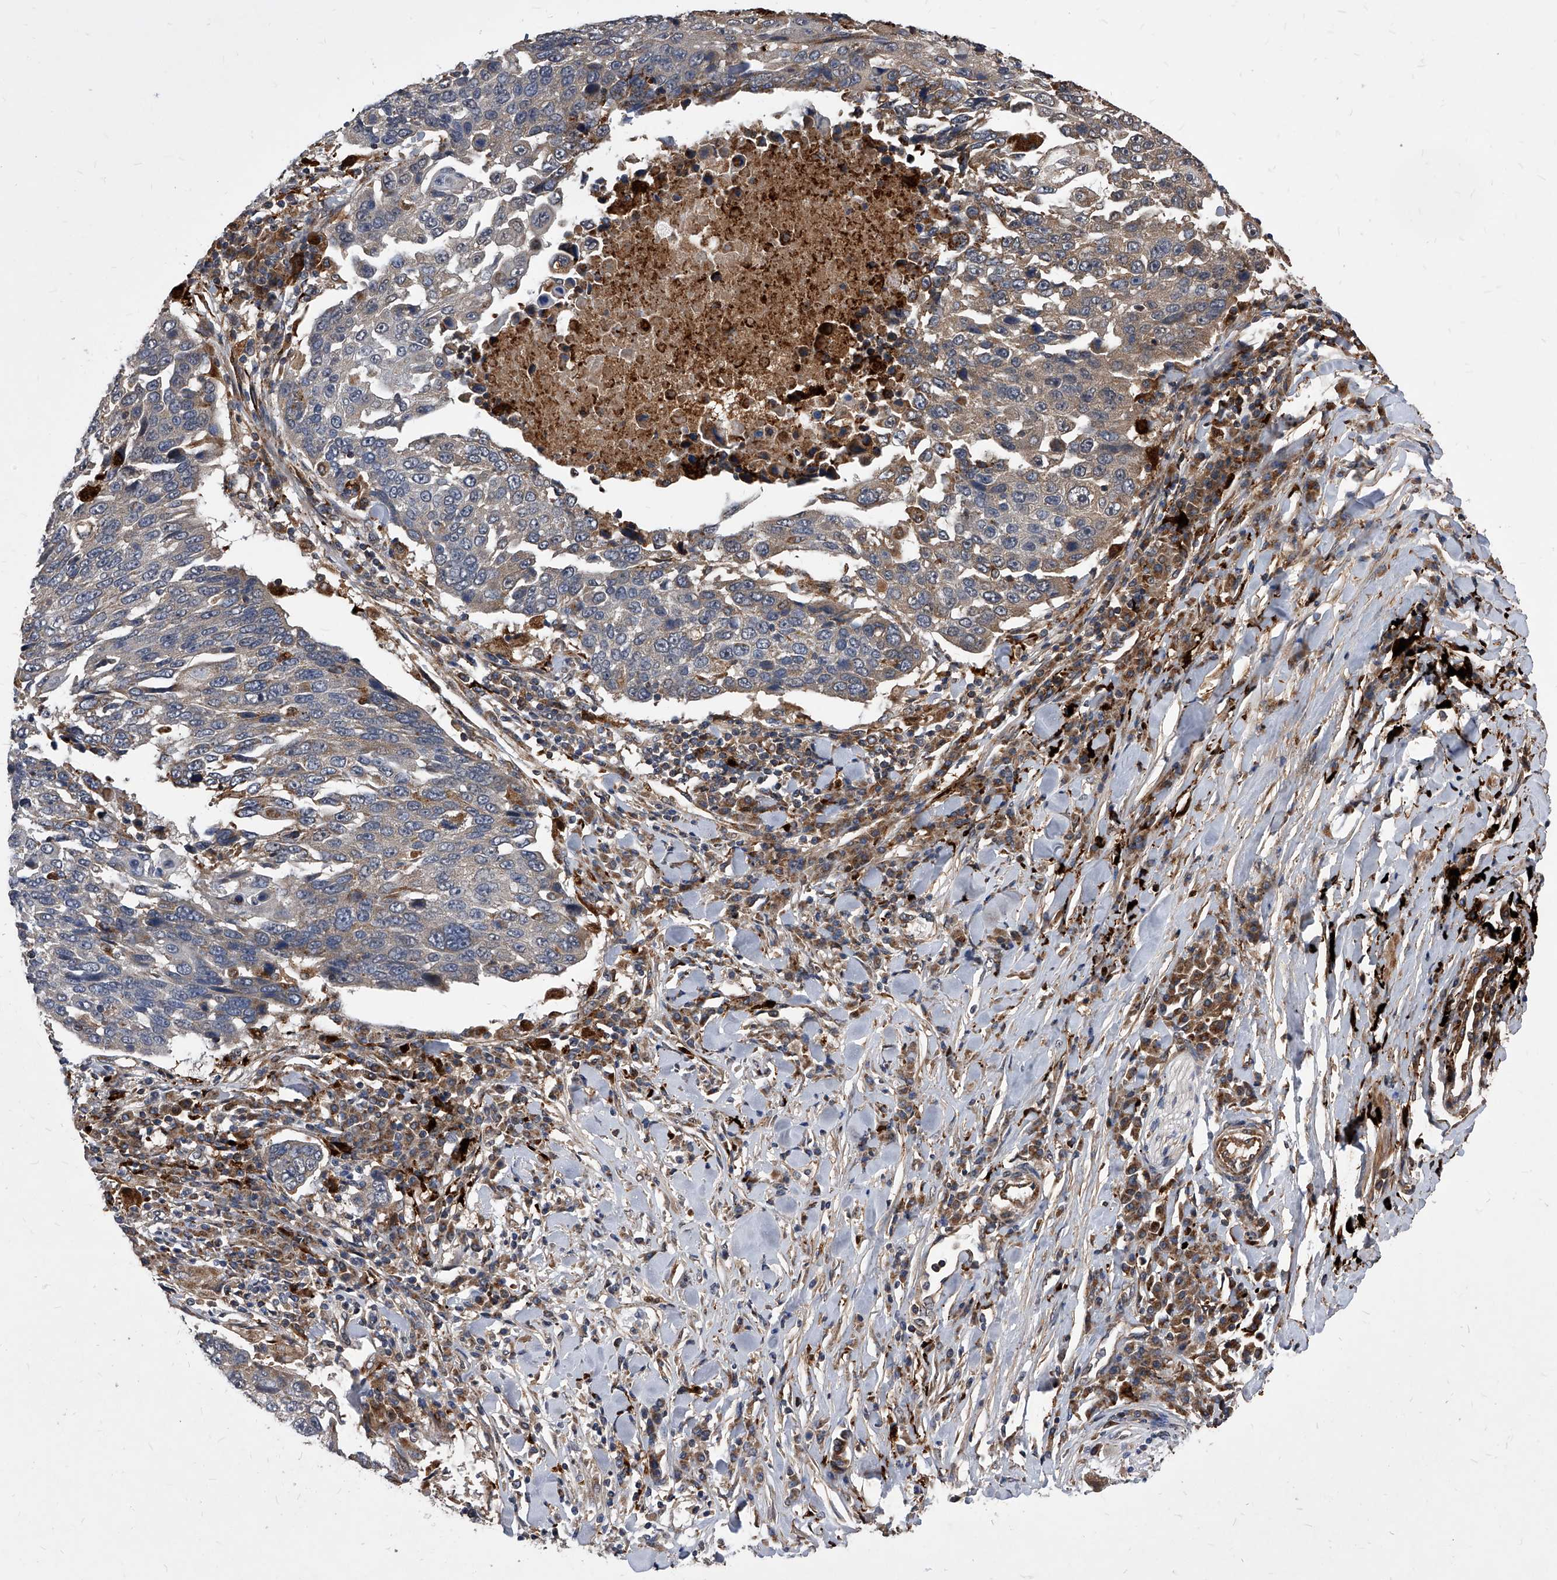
{"staining": {"intensity": "weak", "quantity": "<25%", "location": "cytoplasmic/membranous"}, "tissue": "lung cancer", "cell_type": "Tumor cells", "image_type": "cancer", "snomed": [{"axis": "morphology", "description": "Squamous cell carcinoma, NOS"}, {"axis": "topography", "description": "Lung"}], "caption": "The histopathology image shows no staining of tumor cells in lung cancer. (Brightfield microscopy of DAB (3,3'-diaminobenzidine) immunohistochemistry (IHC) at high magnification).", "gene": "SOBP", "patient": {"sex": "male", "age": 66}}